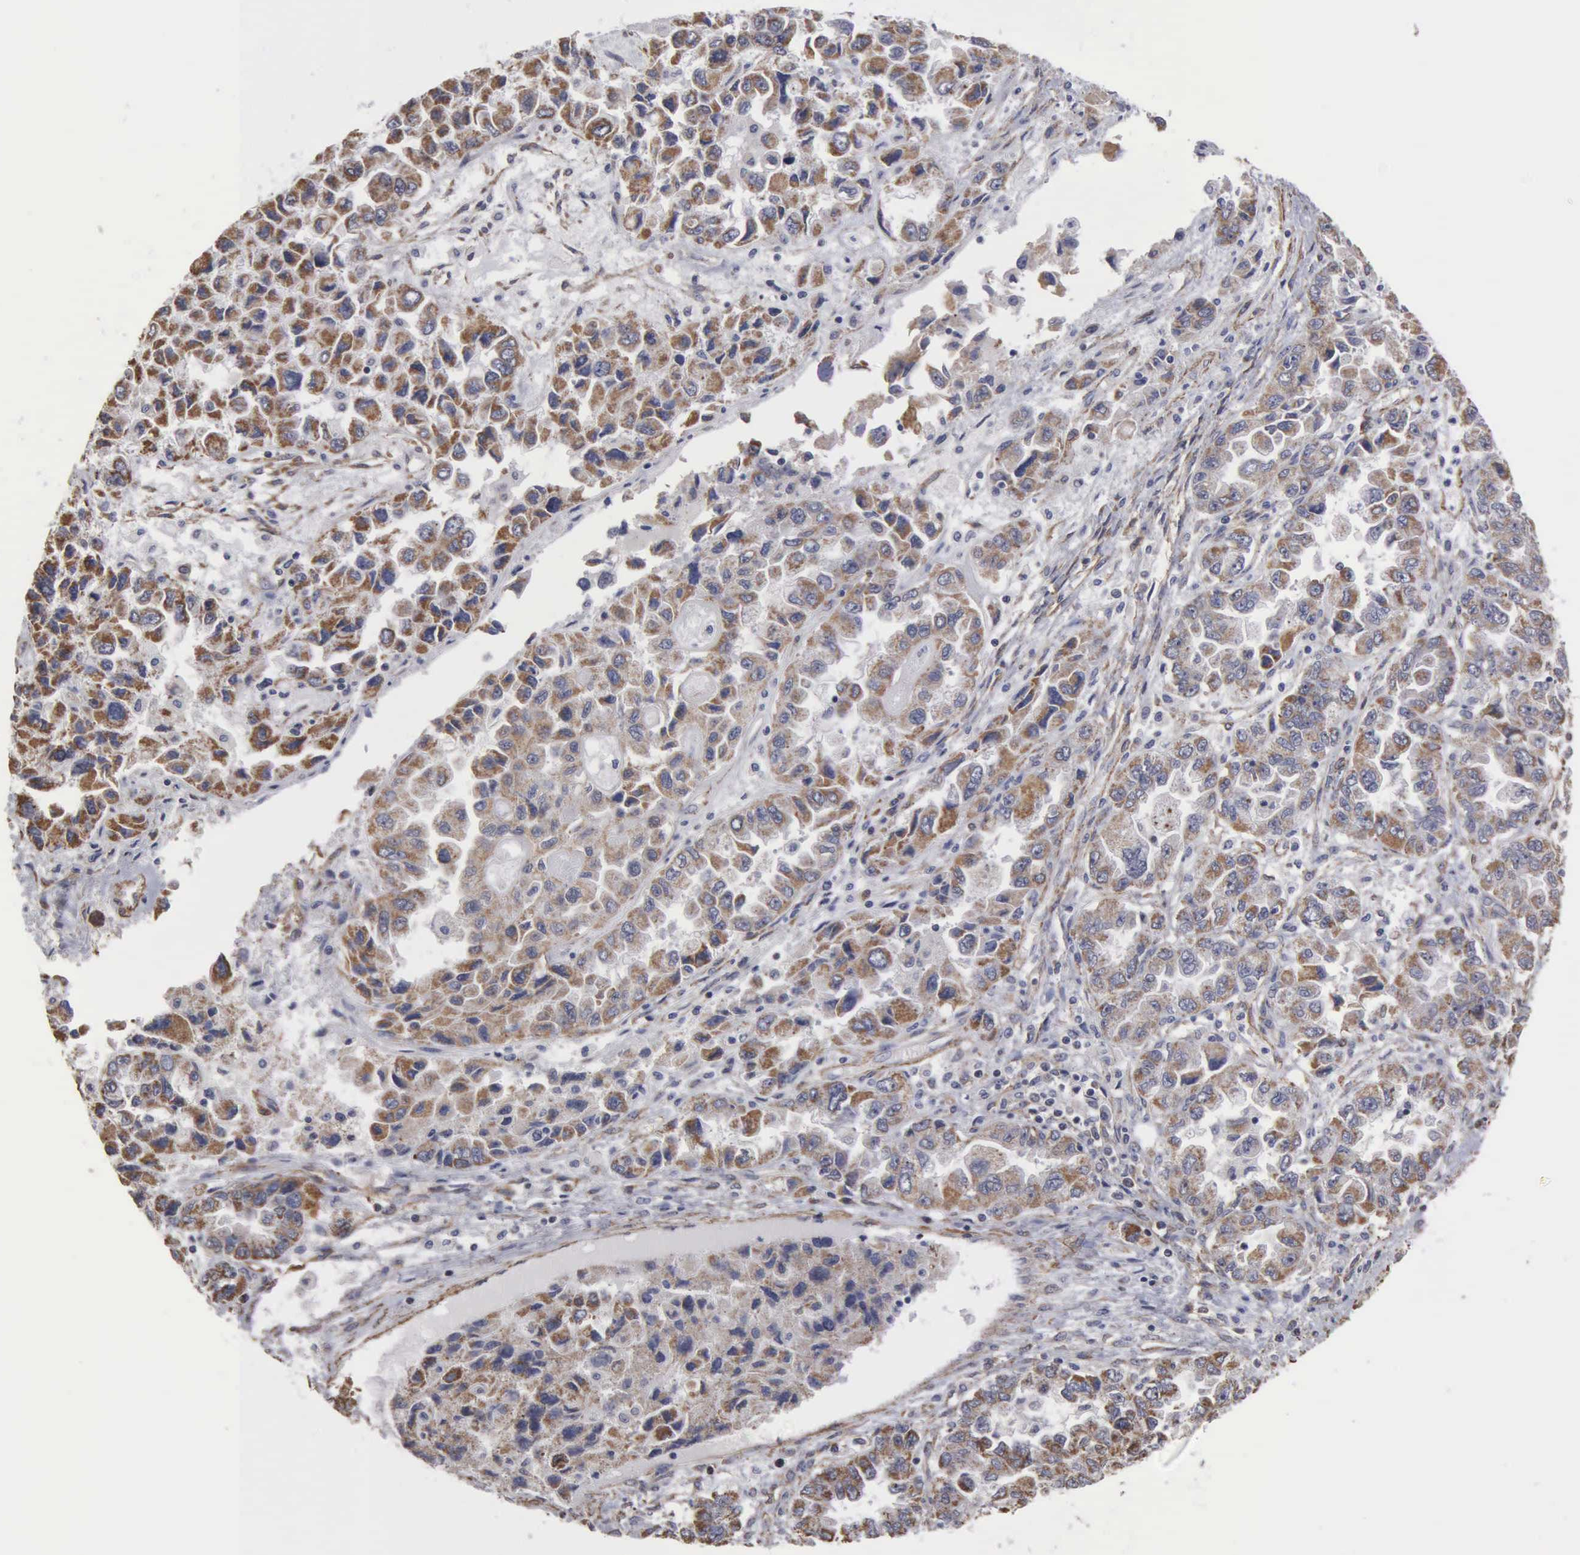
{"staining": {"intensity": "weak", "quantity": "25%-75%", "location": "cytoplasmic/membranous"}, "tissue": "ovarian cancer", "cell_type": "Tumor cells", "image_type": "cancer", "snomed": [{"axis": "morphology", "description": "Cystadenocarcinoma, serous, NOS"}, {"axis": "topography", "description": "Ovary"}], "caption": "IHC of ovarian cancer (serous cystadenocarcinoma) demonstrates low levels of weak cytoplasmic/membranous staining in about 25%-75% of tumor cells. (Stains: DAB in brown, nuclei in blue, Microscopy: brightfield microscopy at high magnification).", "gene": "NGDN", "patient": {"sex": "female", "age": 84}}